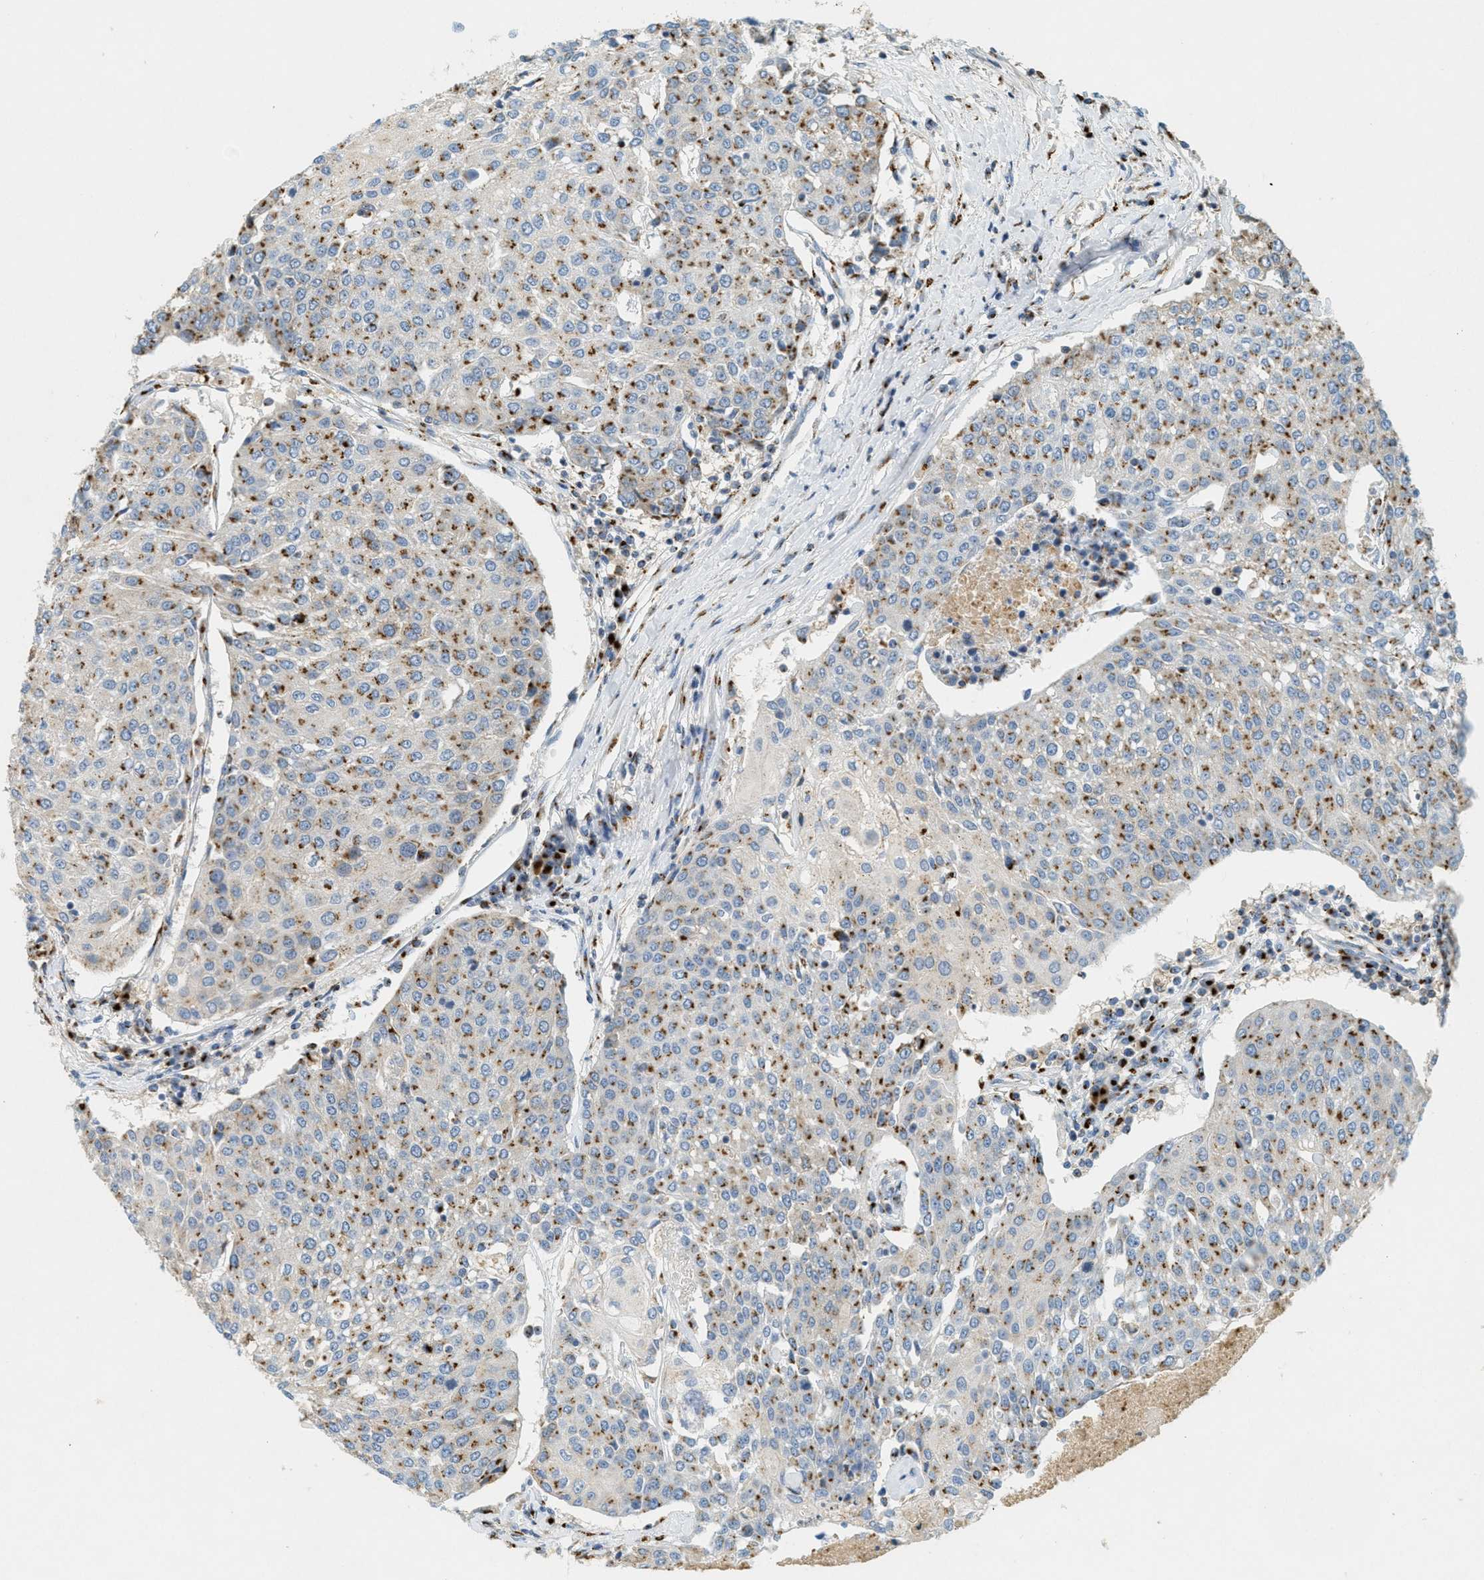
{"staining": {"intensity": "moderate", "quantity": "25%-75%", "location": "cytoplasmic/membranous"}, "tissue": "urothelial cancer", "cell_type": "Tumor cells", "image_type": "cancer", "snomed": [{"axis": "morphology", "description": "Urothelial carcinoma, High grade"}, {"axis": "topography", "description": "Urinary bladder"}], "caption": "Urothelial carcinoma (high-grade) was stained to show a protein in brown. There is medium levels of moderate cytoplasmic/membranous staining in approximately 25%-75% of tumor cells.", "gene": "ENTPD4", "patient": {"sex": "female", "age": 85}}